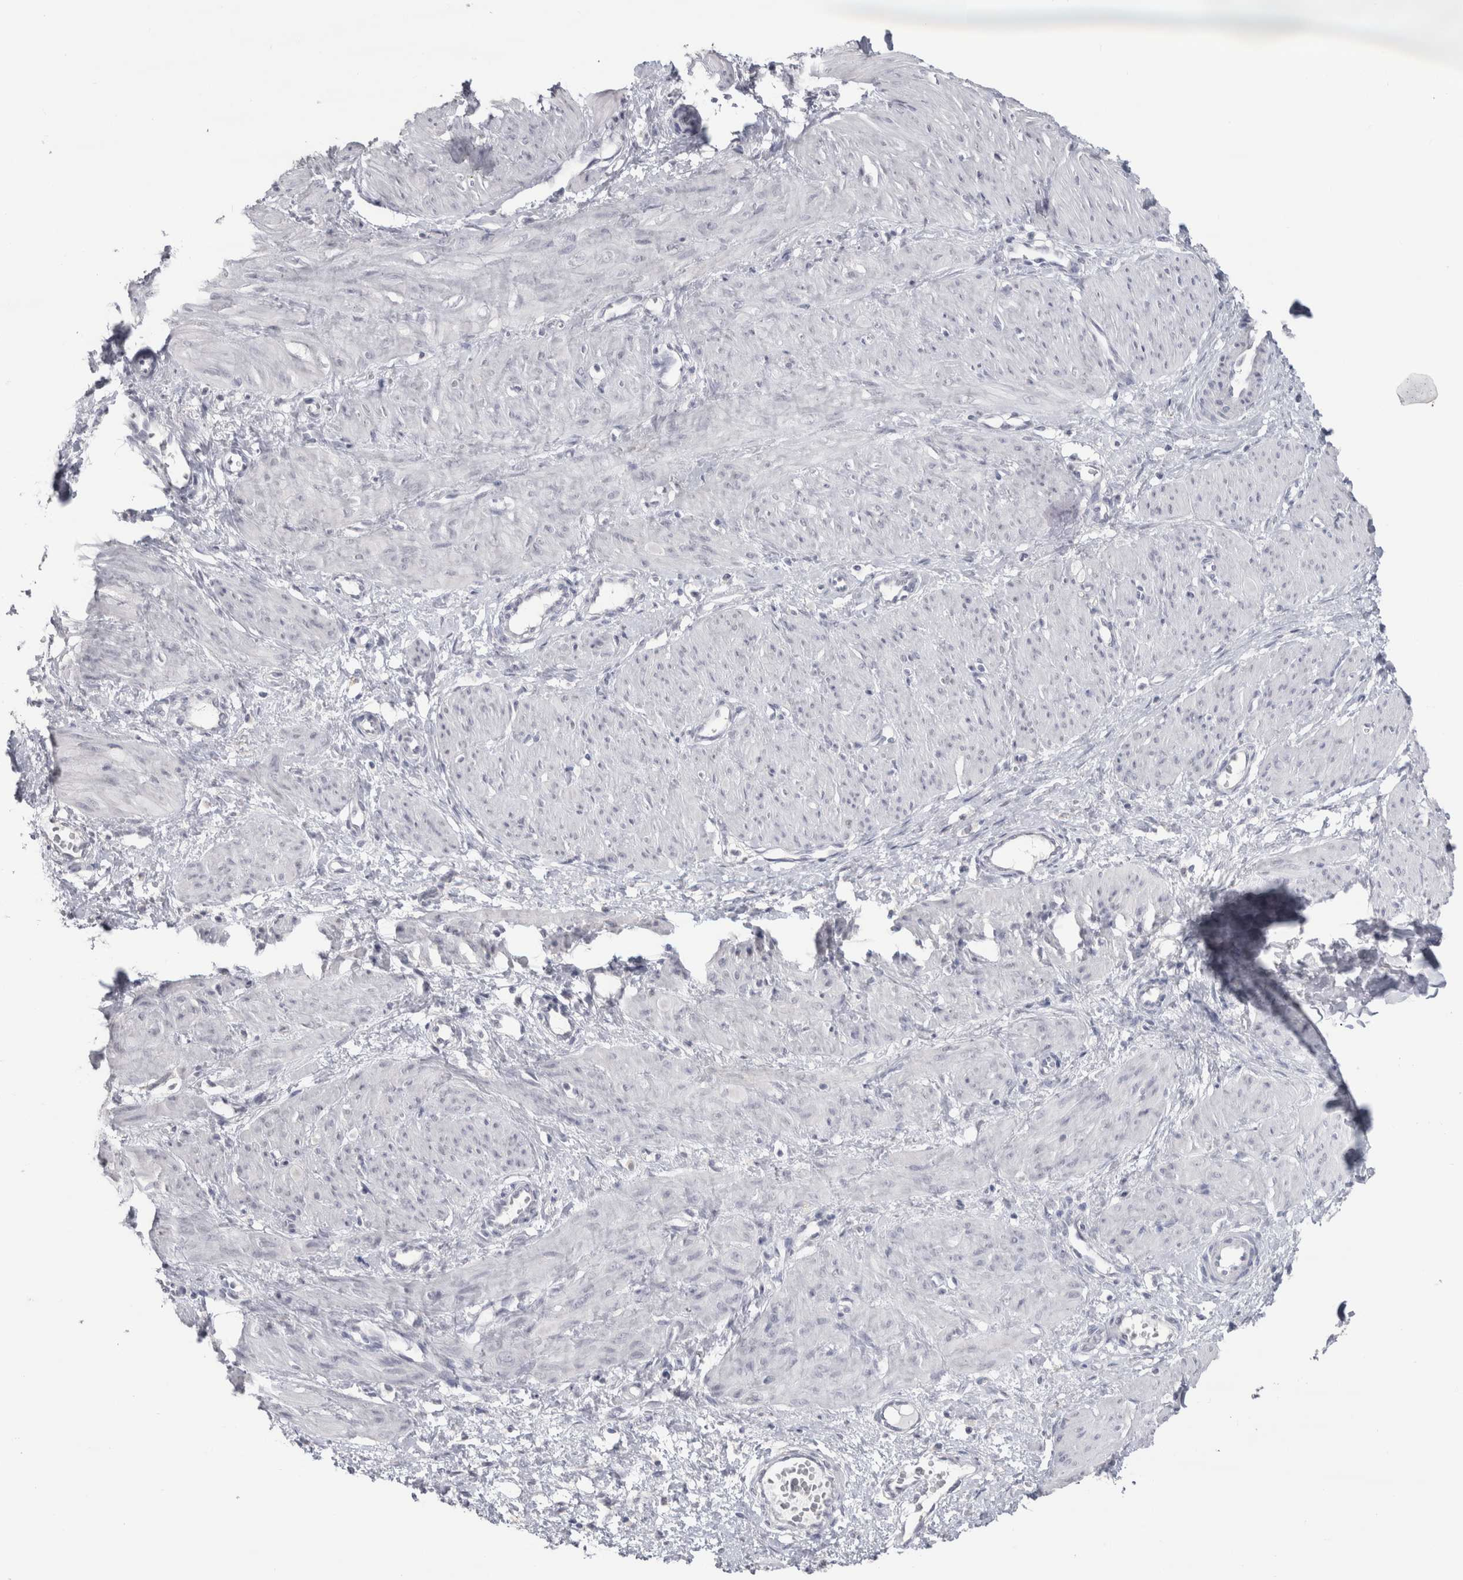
{"staining": {"intensity": "negative", "quantity": "none", "location": "none"}, "tissue": "smooth muscle", "cell_type": "Smooth muscle cells", "image_type": "normal", "snomed": [{"axis": "morphology", "description": "Normal tissue, NOS"}, {"axis": "topography", "description": "Endometrium"}], "caption": "Smooth muscle cells are negative for brown protein staining in normal smooth muscle.", "gene": "CDH17", "patient": {"sex": "female", "age": 33}}